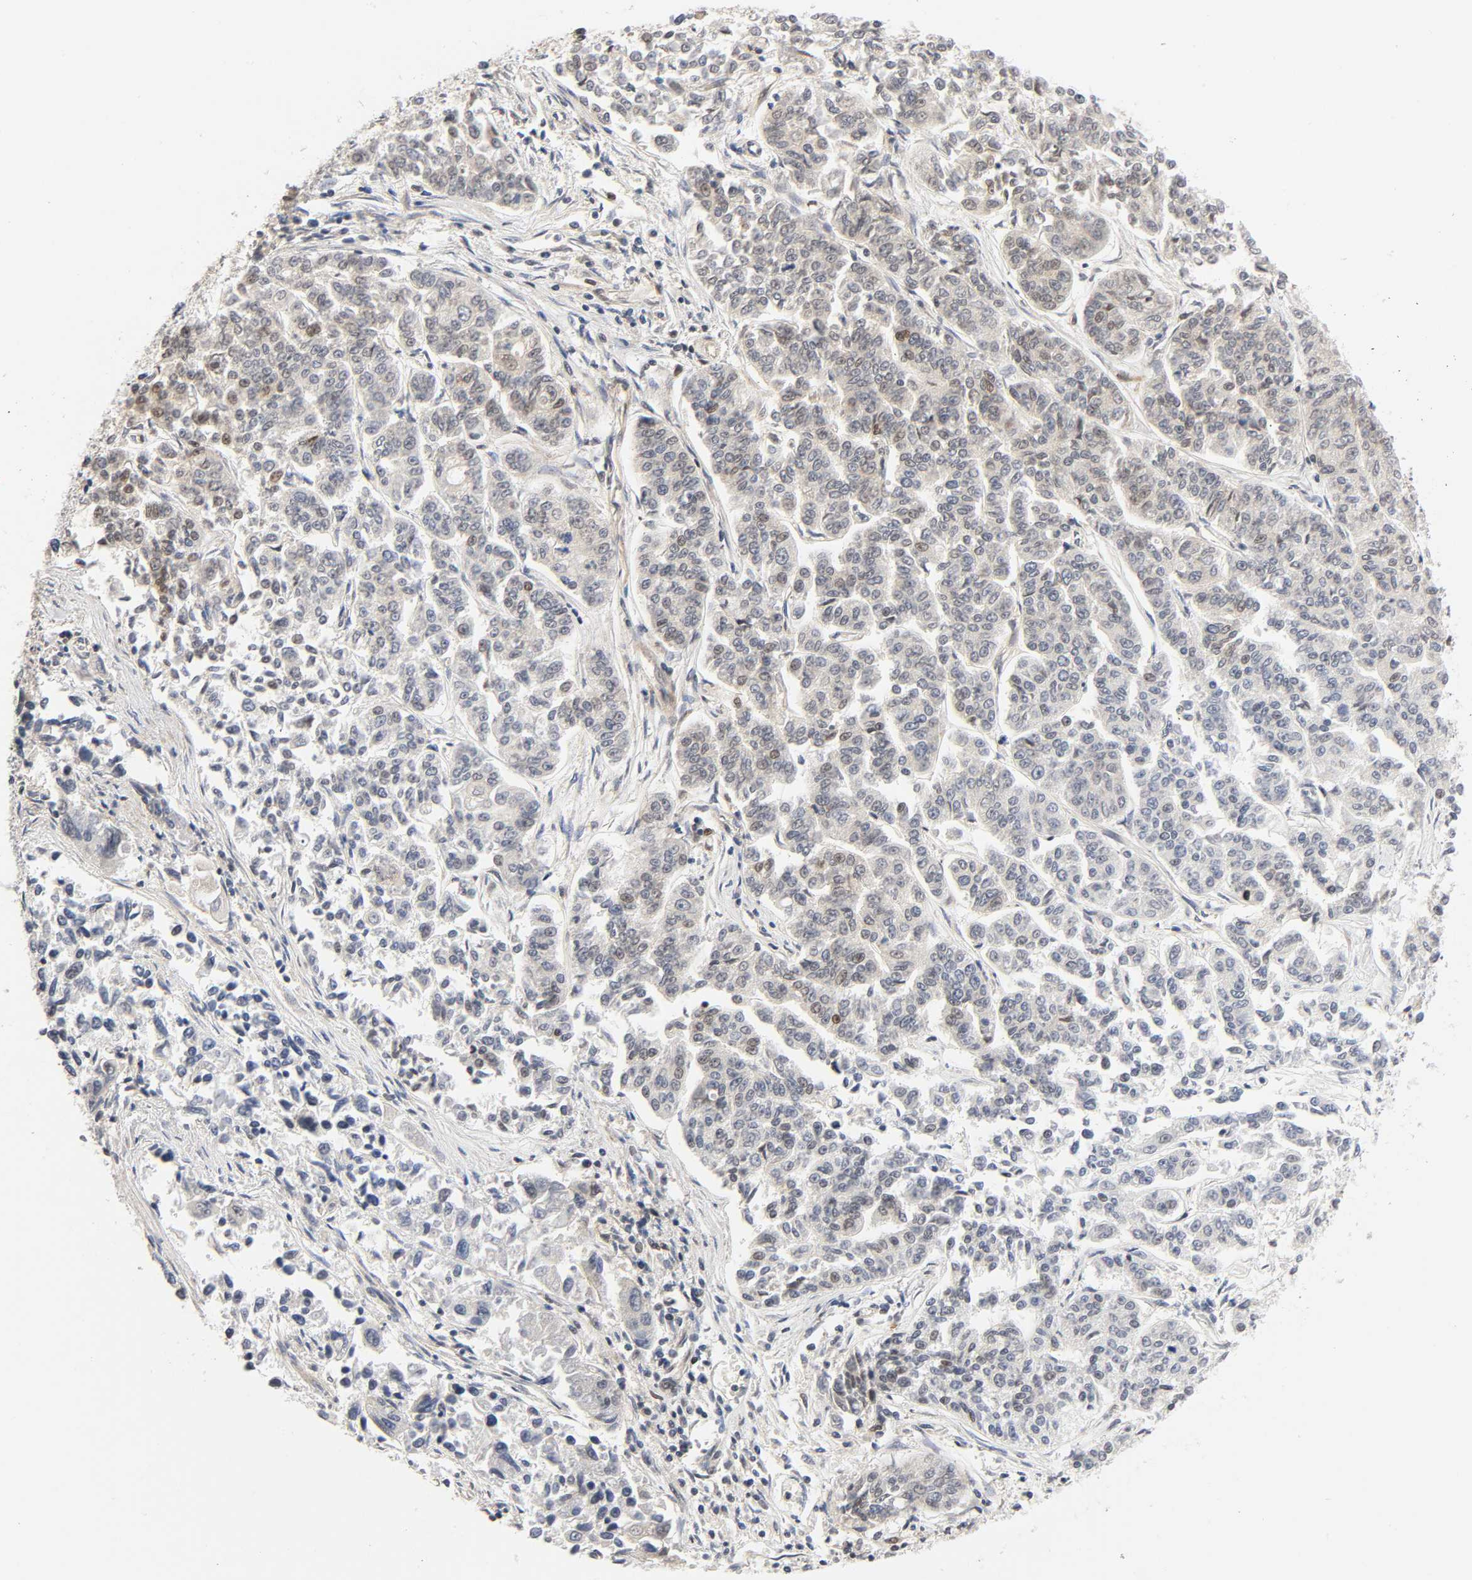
{"staining": {"intensity": "weak", "quantity": "<25%", "location": "nuclear"}, "tissue": "lung cancer", "cell_type": "Tumor cells", "image_type": "cancer", "snomed": [{"axis": "morphology", "description": "Adenocarcinoma, NOS"}, {"axis": "topography", "description": "Lung"}], "caption": "There is no significant positivity in tumor cells of lung adenocarcinoma.", "gene": "CASP9", "patient": {"sex": "male", "age": 84}}